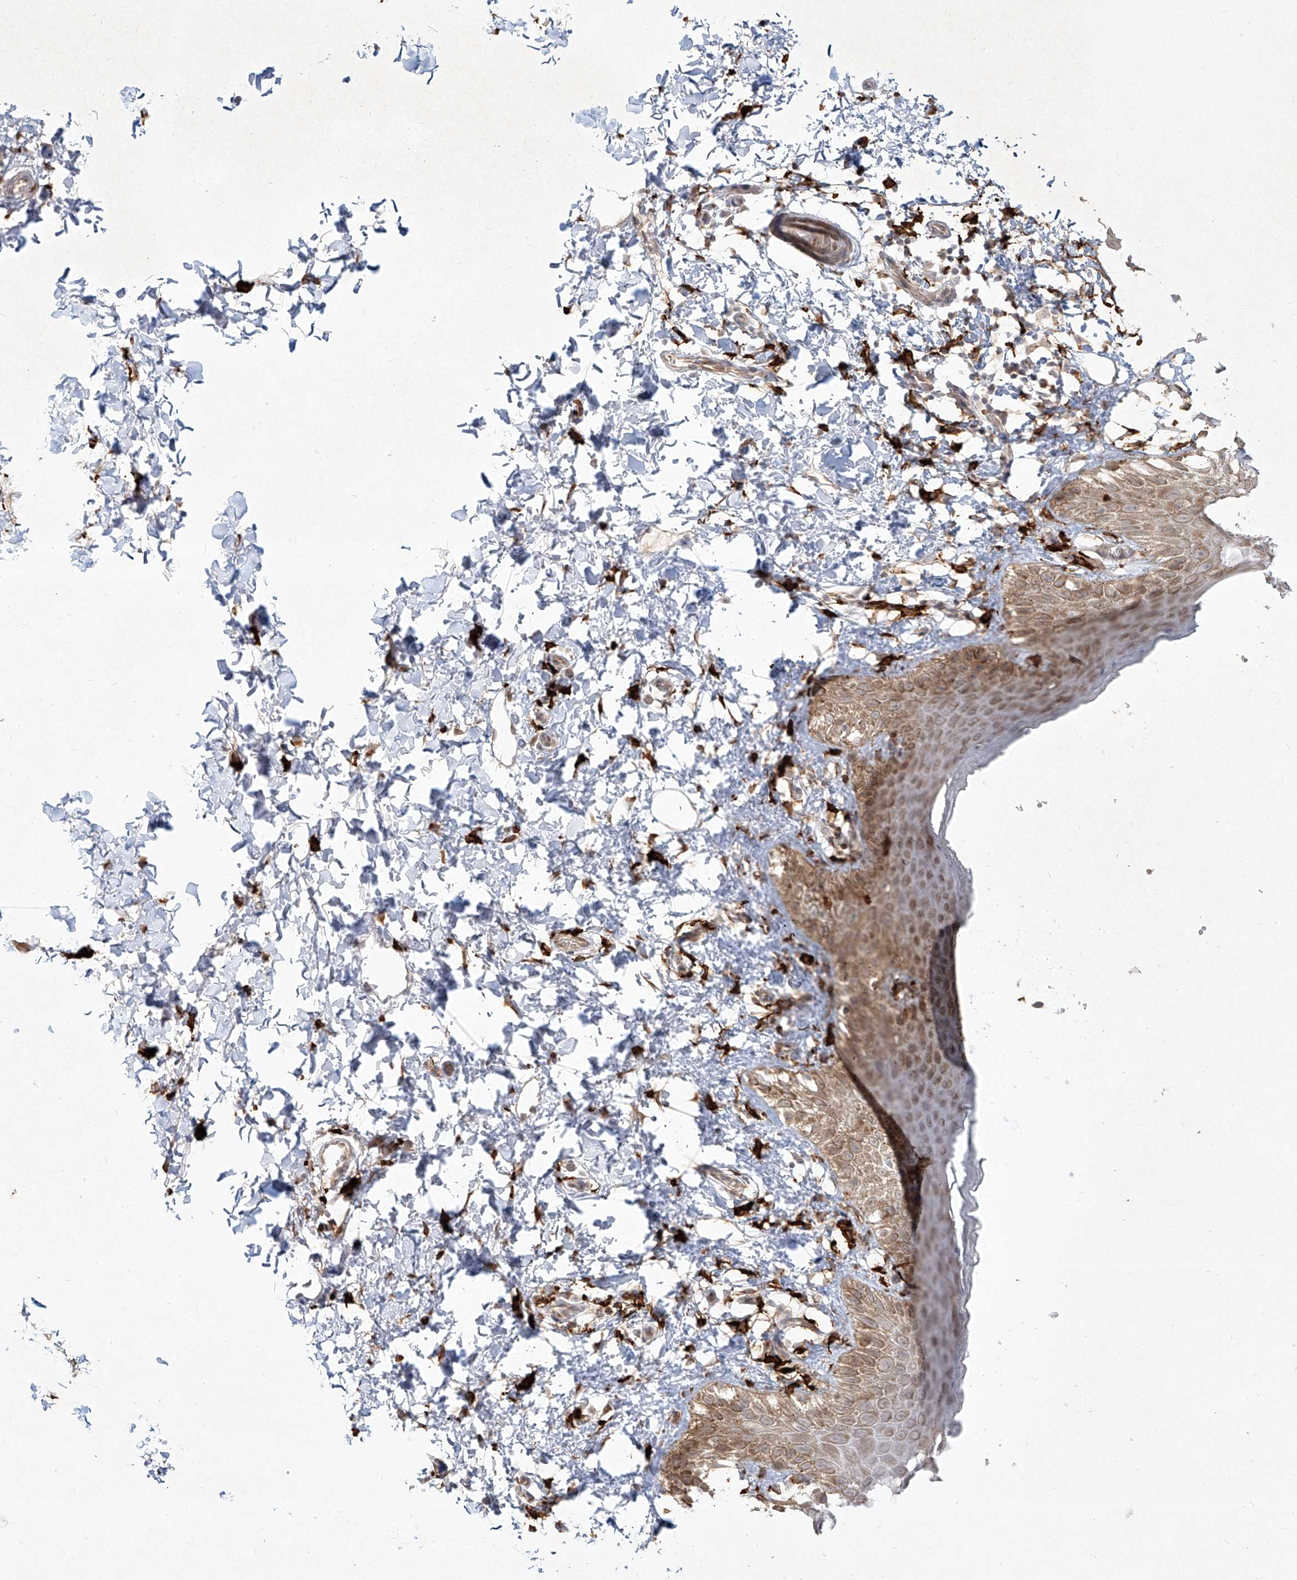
{"staining": {"intensity": "moderate", "quantity": "25%-75%", "location": "cytoplasmic/membranous"}, "tissue": "skin", "cell_type": "Epidermal cells", "image_type": "normal", "snomed": [{"axis": "morphology", "description": "Normal tissue, NOS"}, {"axis": "topography", "description": "Anal"}], "caption": "Moderate cytoplasmic/membranous expression for a protein is appreciated in about 25%-75% of epidermal cells of unremarkable skin using immunohistochemistry (IHC).", "gene": "CD209", "patient": {"sex": "male", "age": 44}}